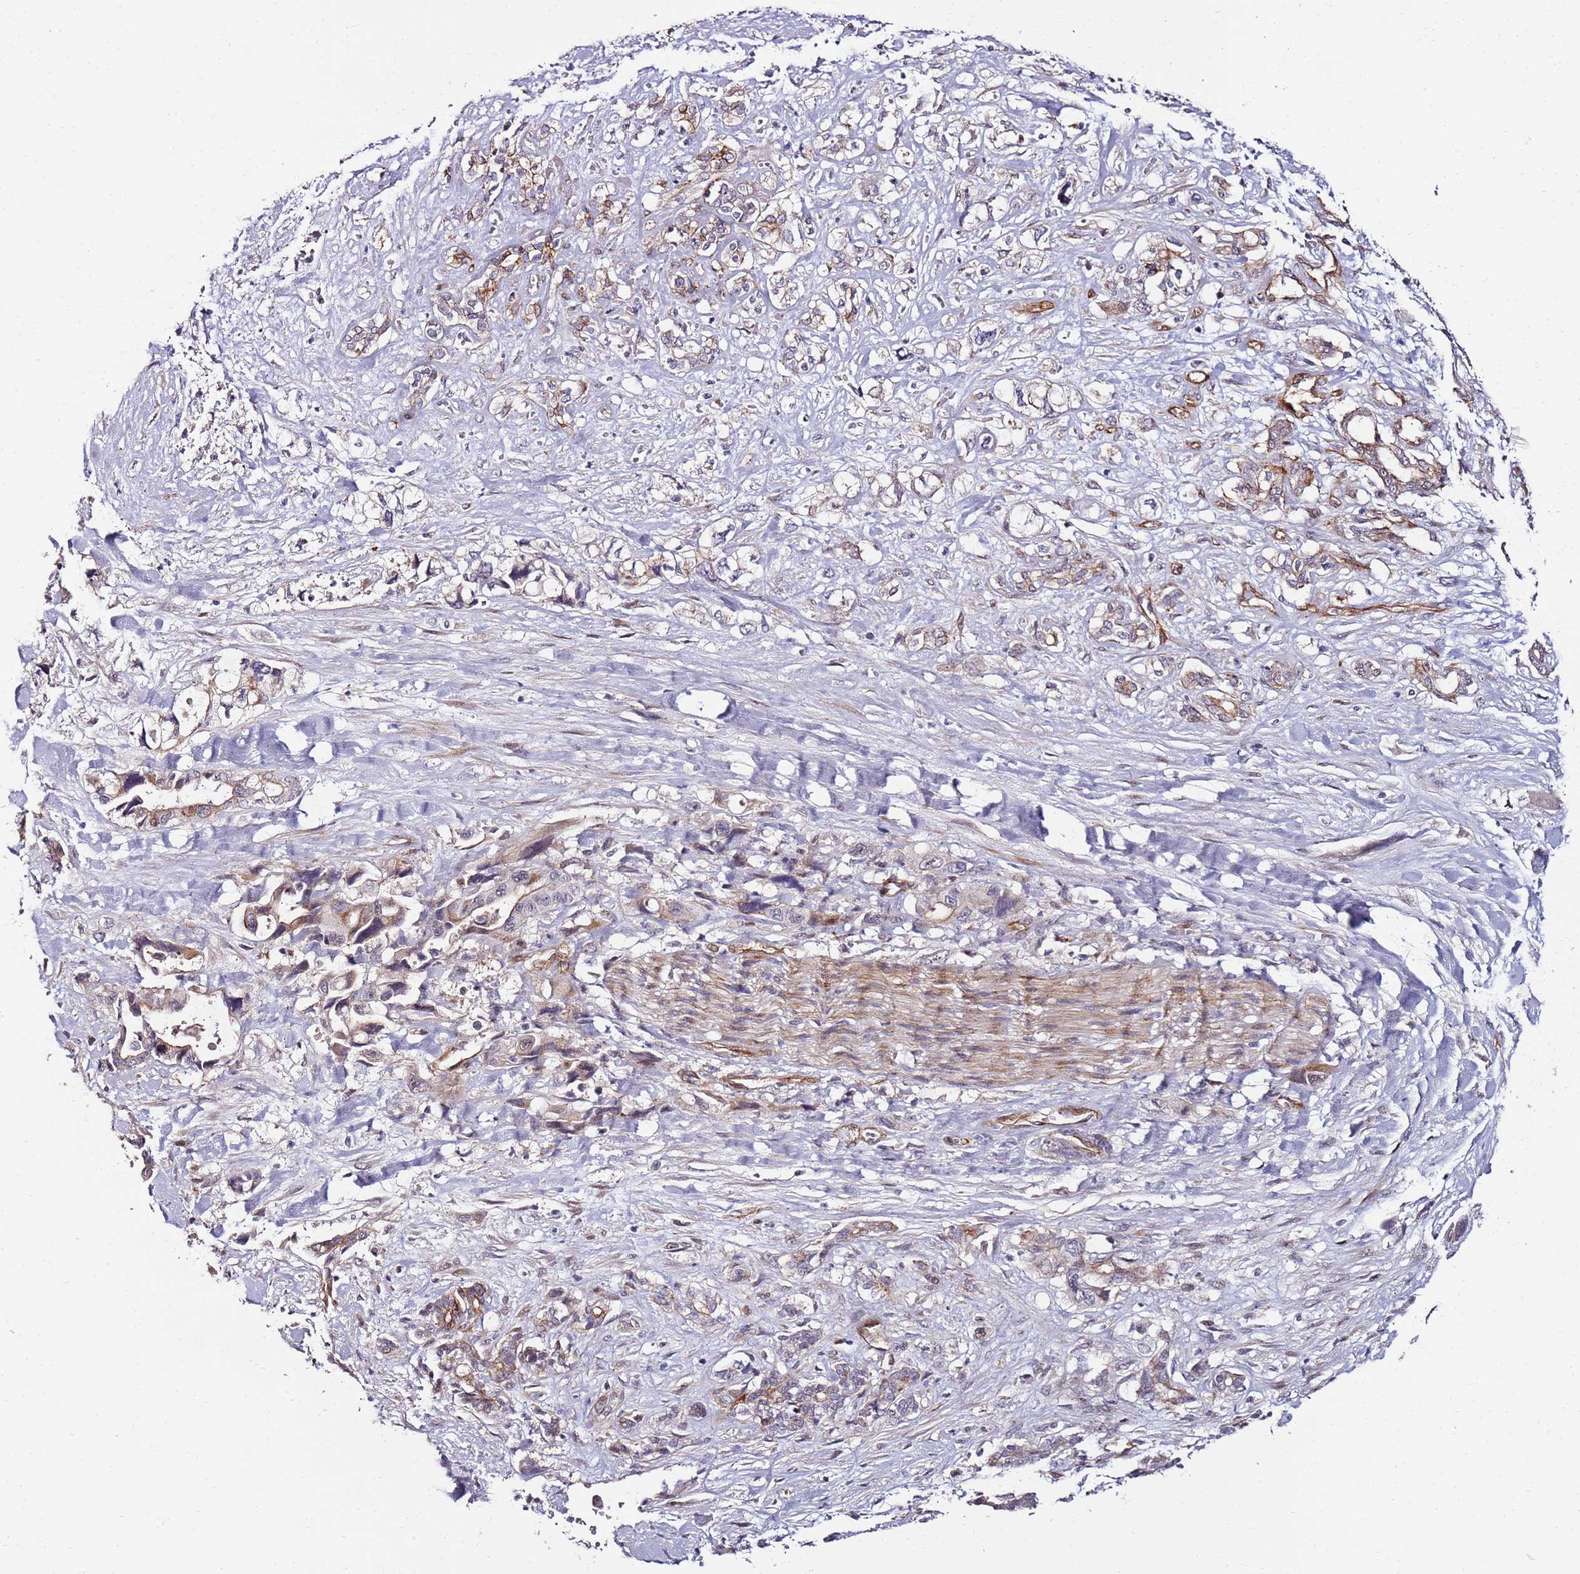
{"staining": {"intensity": "moderate", "quantity": "<25%", "location": "cytoplasmic/membranous"}, "tissue": "pancreatic cancer", "cell_type": "Tumor cells", "image_type": "cancer", "snomed": [{"axis": "morphology", "description": "Adenocarcinoma, NOS"}, {"axis": "topography", "description": "Pancreas"}], "caption": "Pancreatic cancer (adenocarcinoma) stained for a protein shows moderate cytoplasmic/membranous positivity in tumor cells. (DAB IHC with brightfield microscopy, high magnification).", "gene": "DUSP28", "patient": {"sex": "male", "age": 46}}